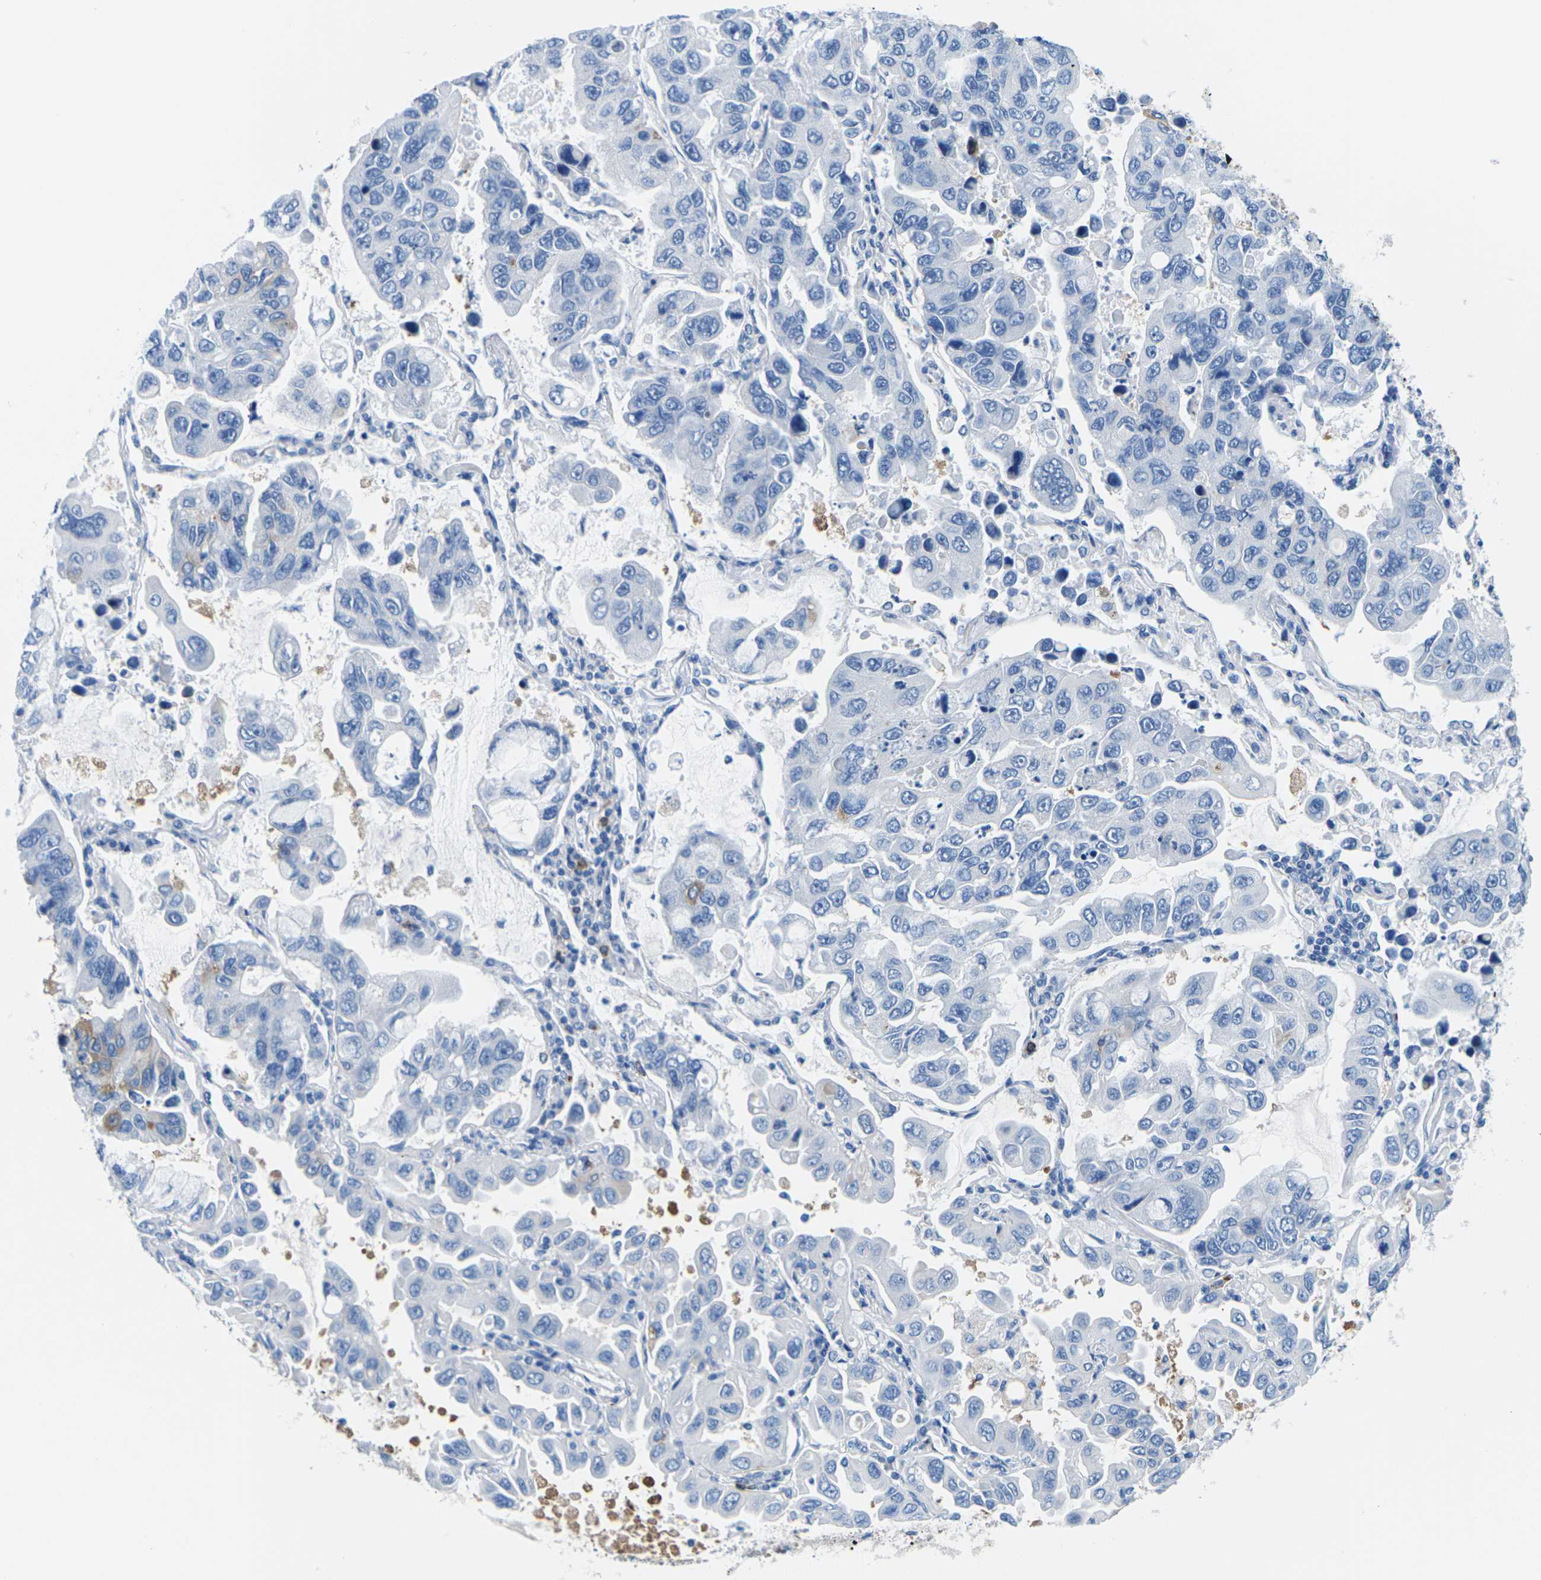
{"staining": {"intensity": "negative", "quantity": "none", "location": "none"}, "tissue": "lung cancer", "cell_type": "Tumor cells", "image_type": "cancer", "snomed": [{"axis": "morphology", "description": "Adenocarcinoma, NOS"}, {"axis": "topography", "description": "Lung"}], "caption": "Tumor cells show no significant positivity in adenocarcinoma (lung). Nuclei are stained in blue.", "gene": "SYNGR2", "patient": {"sex": "male", "age": 64}}